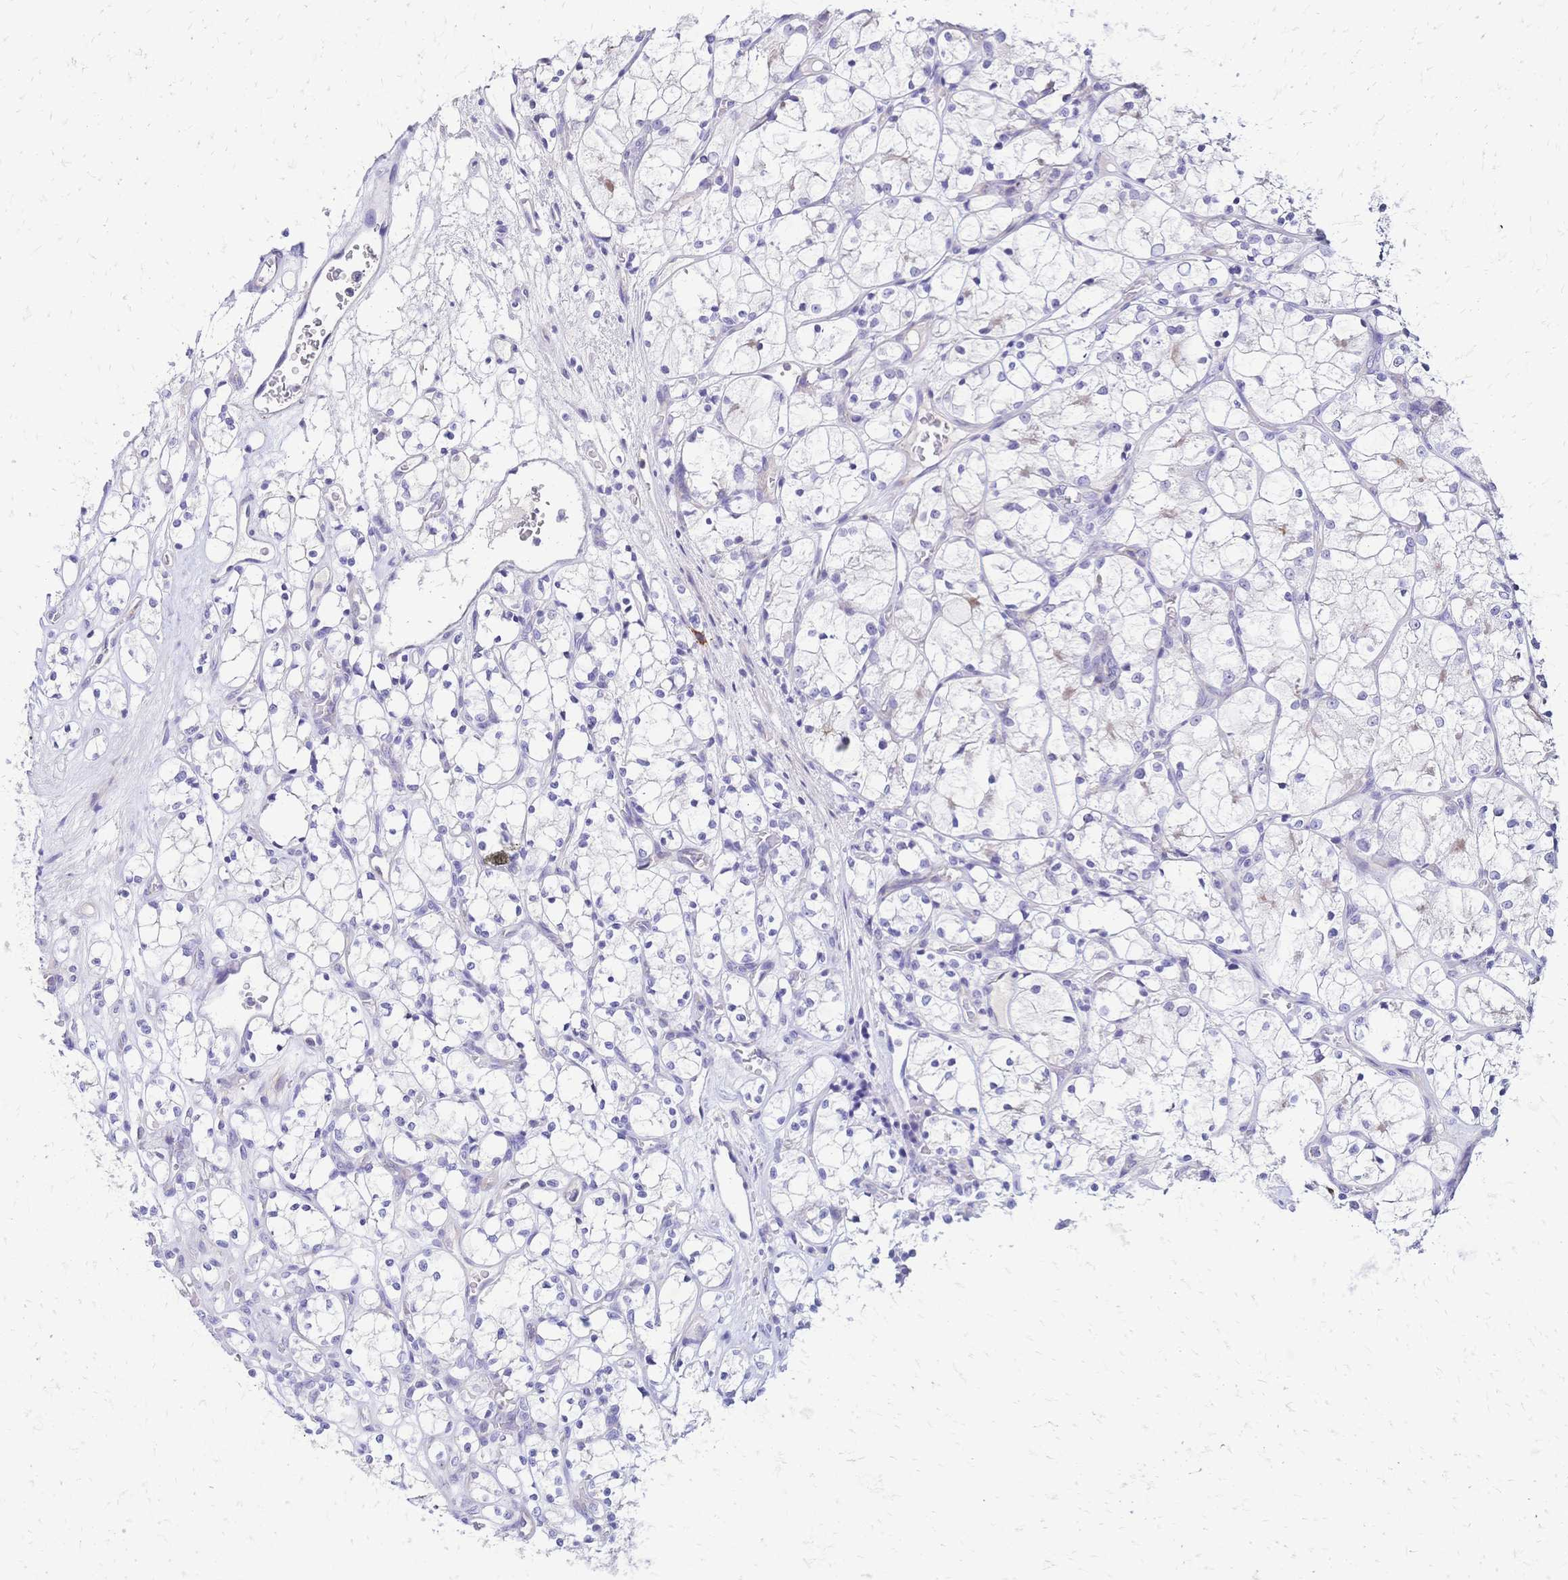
{"staining": {"intensity": "negative", "quantity": "none", "location": "none"}, "tissue": "renal cancer", "cell_type": "Tumor cells", "image_type": "cancer", "snomed": [{"axis": "morphology", "description": "Adenocarcinoma, NOS"}, {"axis": "topography", "description": "Kidney"}], "caption": "Histopathology image shows no protein expression in tumor cells of renal cancer (adenocarcinoma) tissue.", "gene": "IL2RA", "patient": {"sex": "female", "age": 69}}